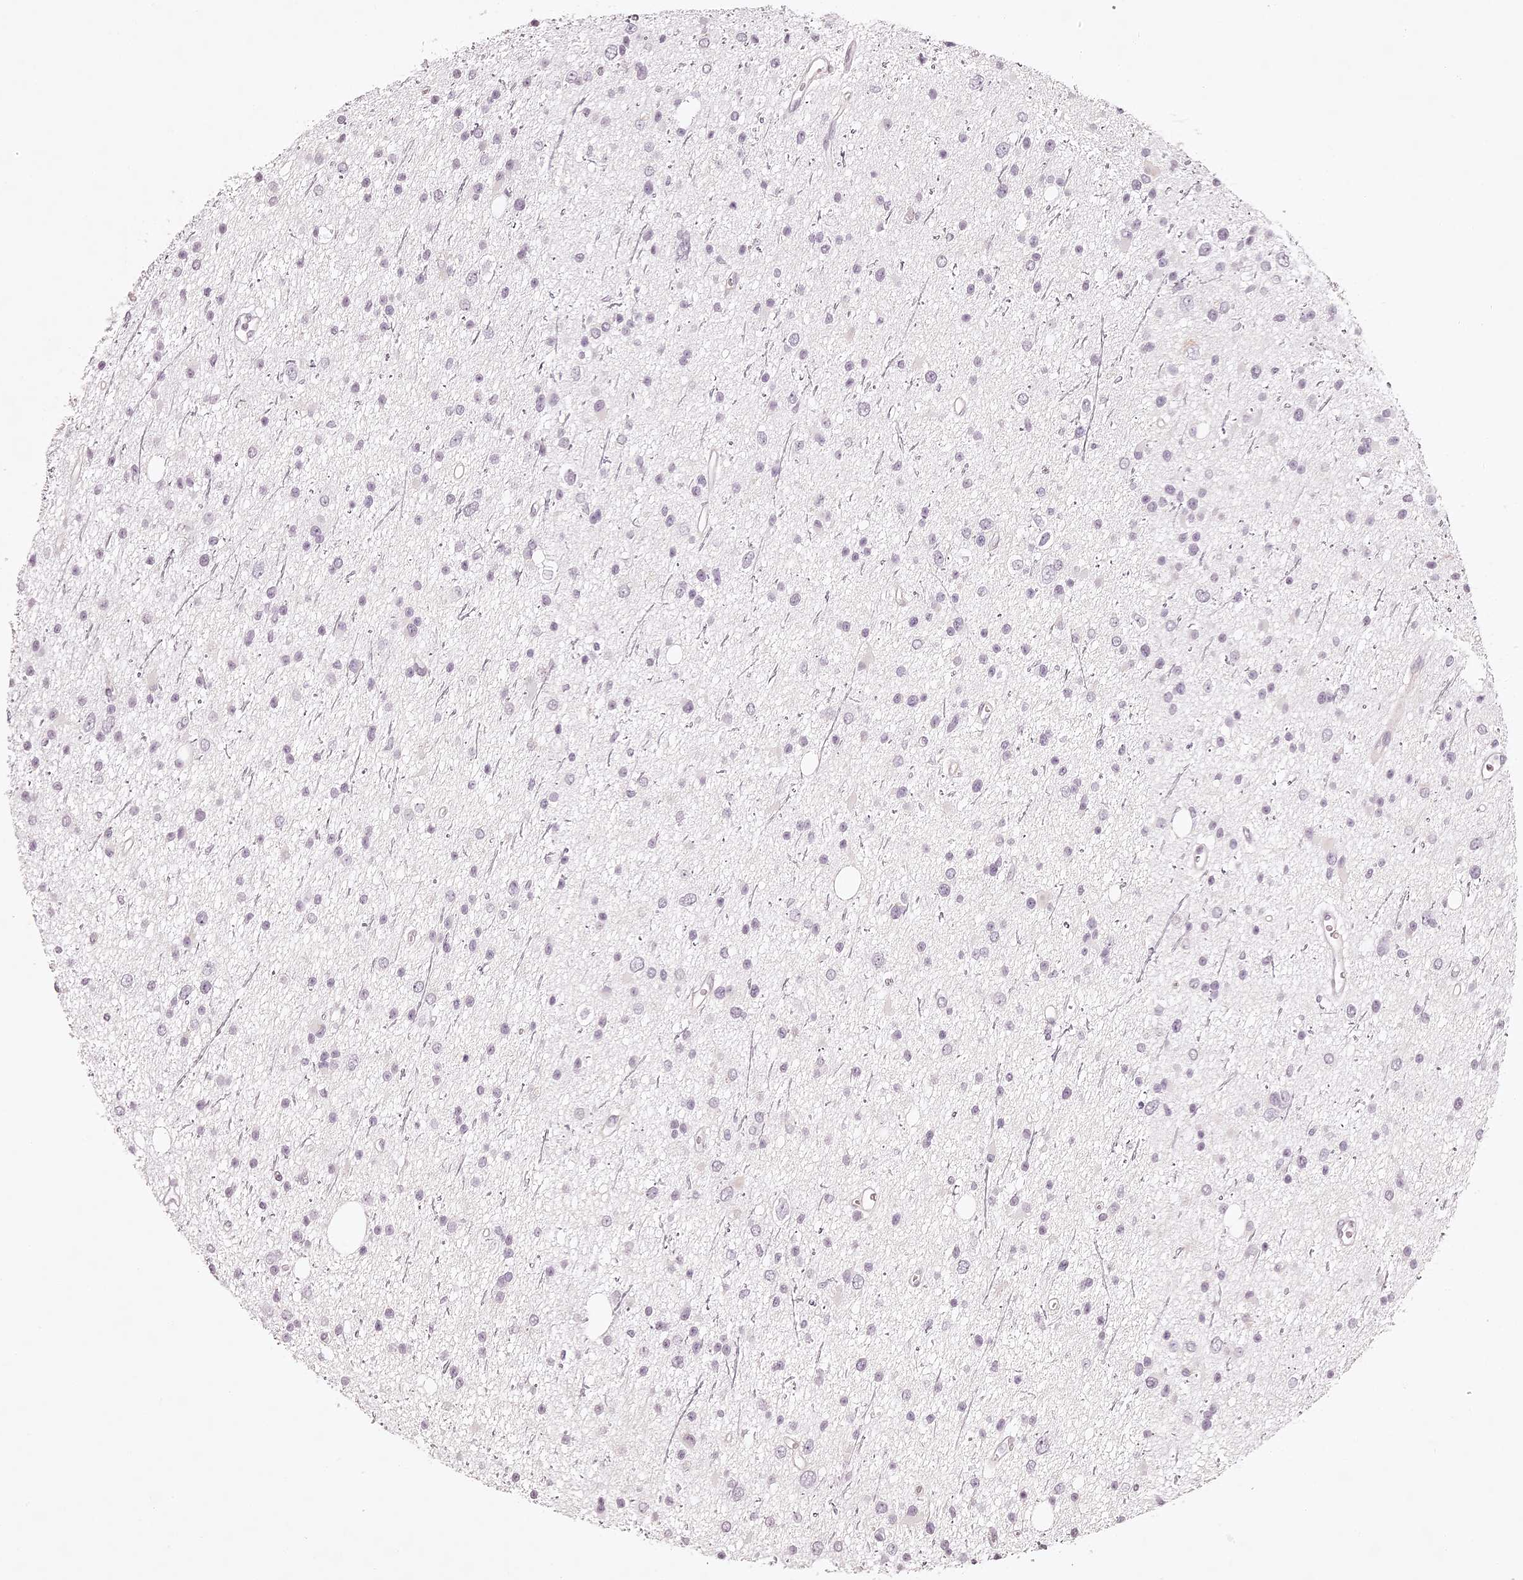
{"staining": {"intensity": "negative", "quantity": "none", "location": "none"}, "tissue": "glioma", "cell_type": "Tumor cells", "image_type": "cancer", "snomed": [{"axis": "morphology", "description": "Glioma, malignant, Low grade"}, {"axis": "topography", "description": "Cerebral cortex"}], "caption": "The image reveals no significant expression in tumor cells of malignant glioma (low-grade). (DAB (3,3'-diaminobenzidine) immunohistochemistry, high magnification).", "gene": "ELAPOR1", "patient": {"sex": "female", "age": 39}}